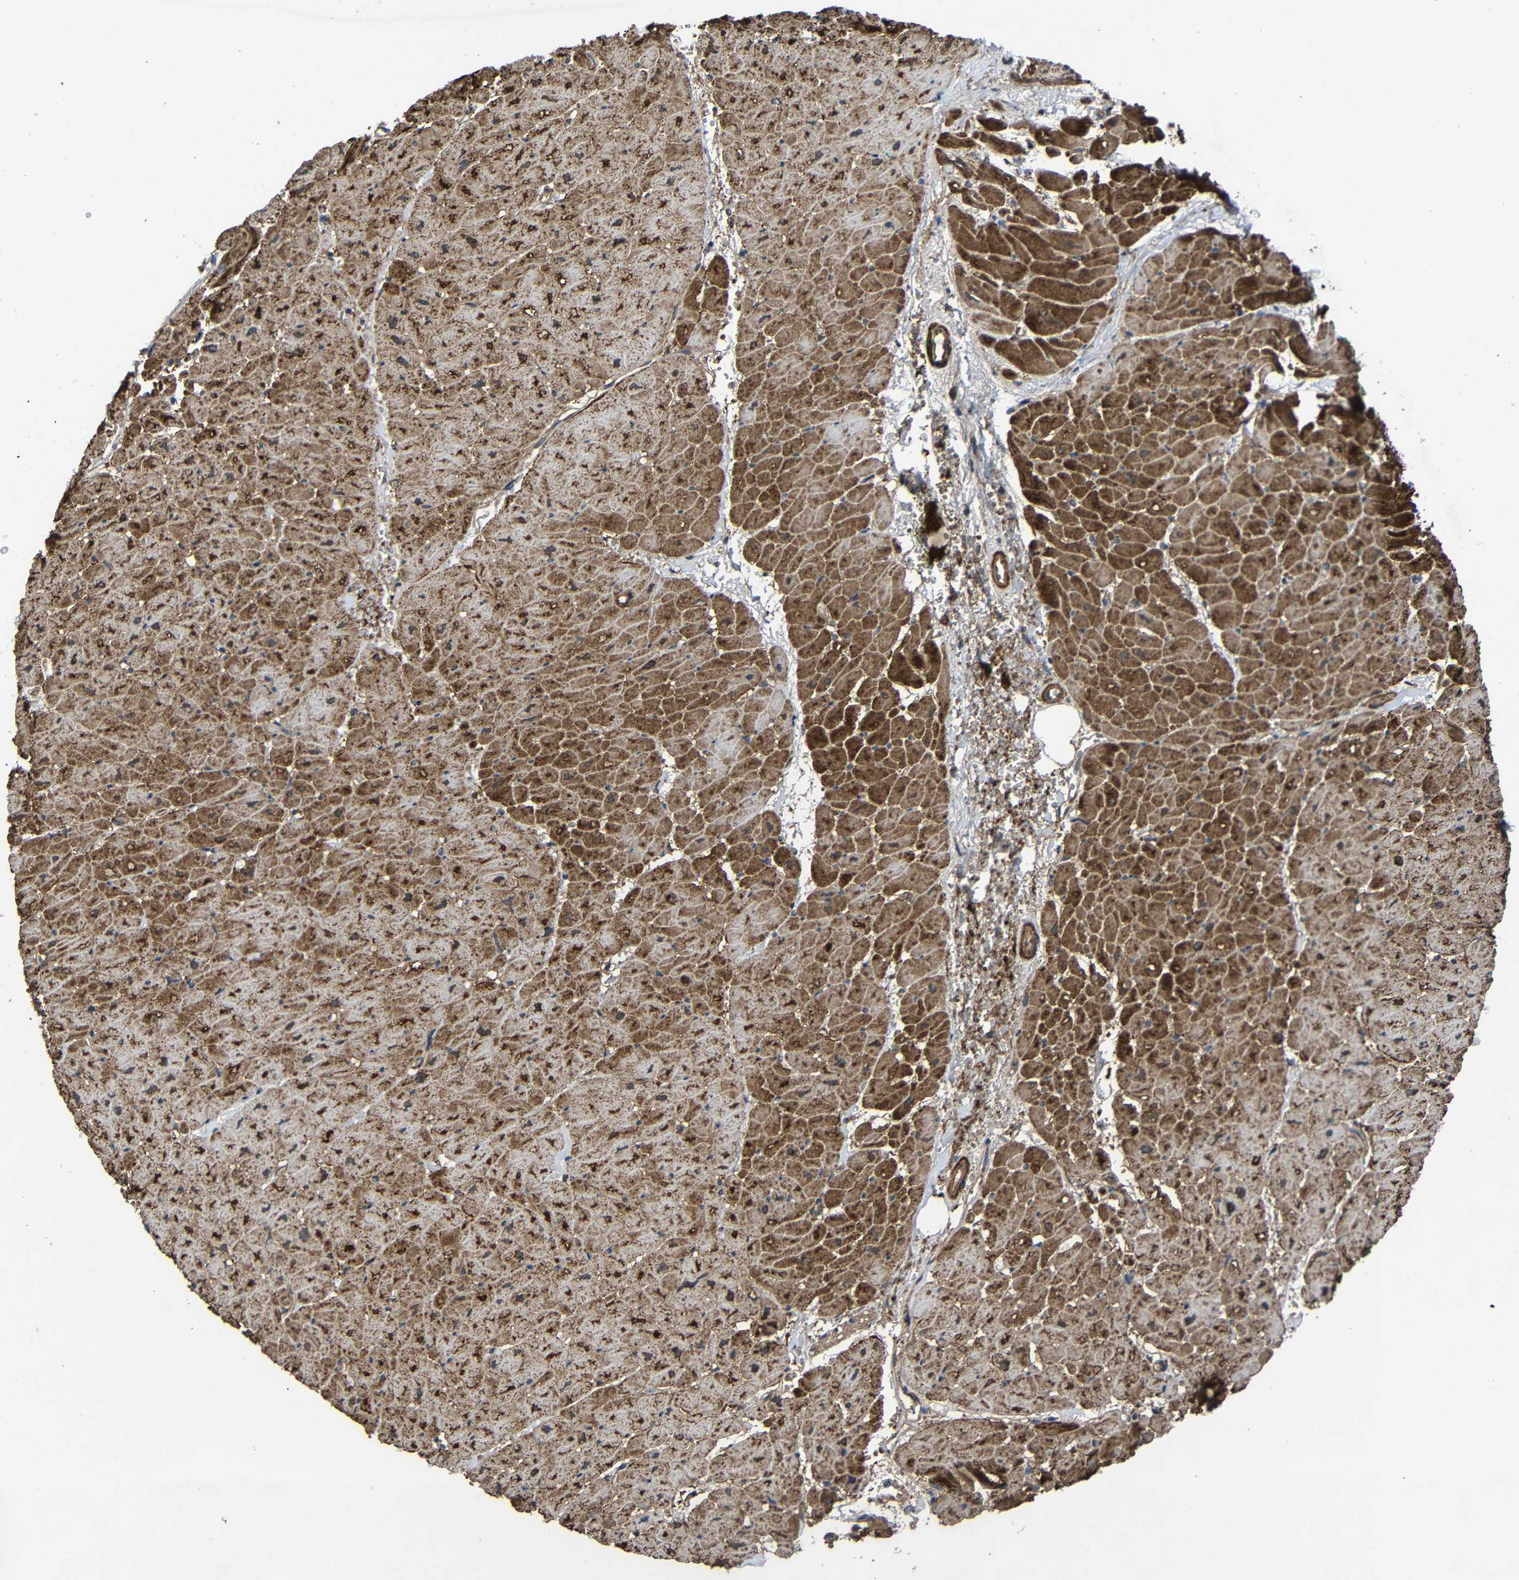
{"staining": {"intensity": "strong", "quantity": ">75%", "location": "cytoplasmic/membranous"}, "tissue": "heart muscle", "cell_type": "Cardiomyocytes", "image_type": "normal", "snomed": [{"axis": "morphology", "description": "Normal tissue, NOS"}, {"axis": "topography", "description": "Heart"}], "caption": "Brown immunohistochemical staining in unremarkable human heart muscle exhibits strong cytoplasmic/membranous staining in approximately >75% of cardiomyocytes.", "gene": "C1GALT1", "patient": {"sex": "male", "age": 45}}